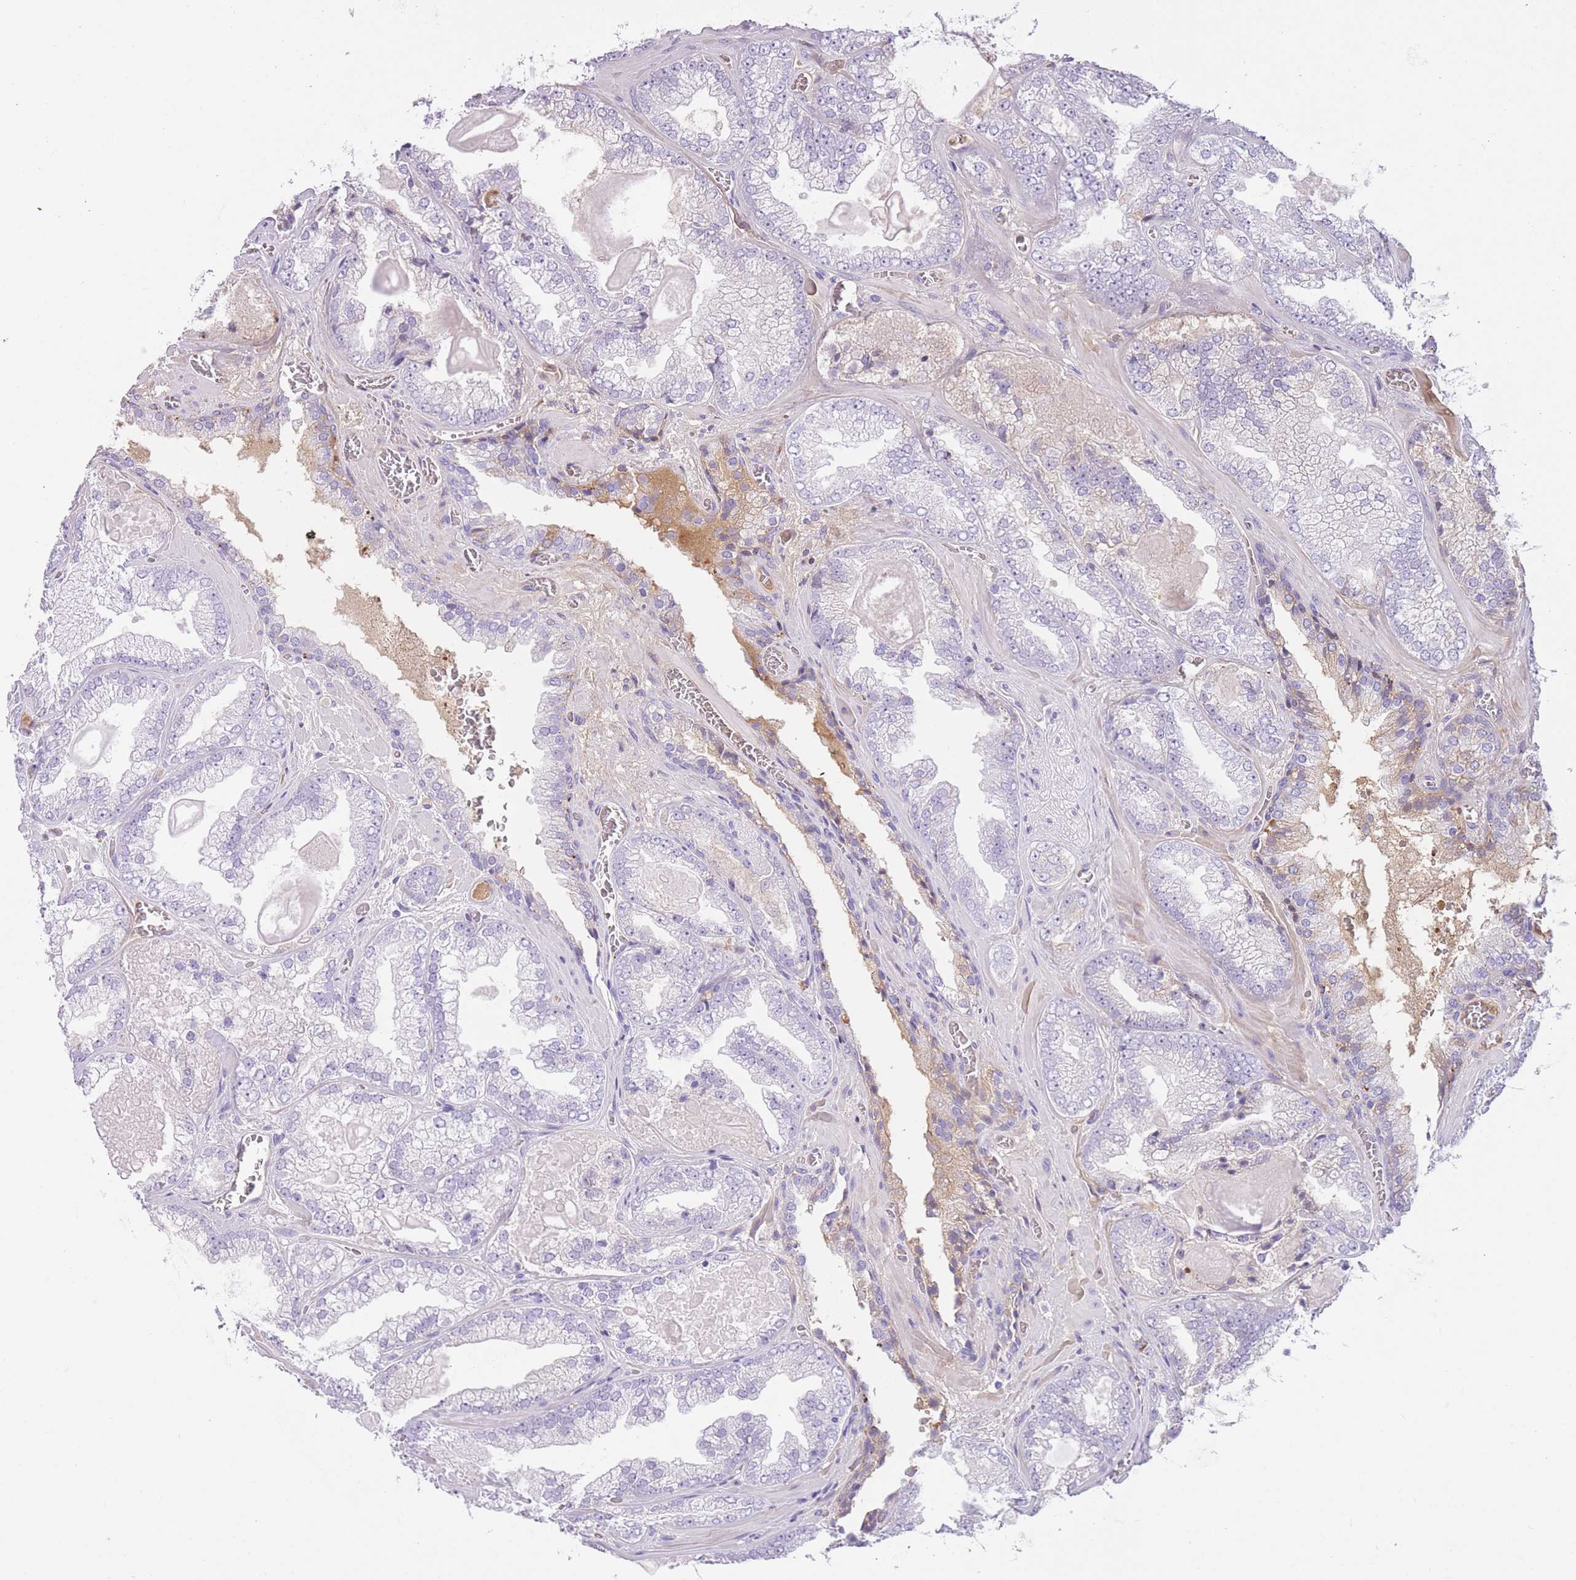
{"staining": {"intensity": "negative", "quantity": "none", "location": "none"}, "tissue": "prostate cancer", "cell_type": "Tumor cells", "image_type": "cancer", "snomed": [{"axis": "morphology", "description": "Adenocarcinoma, Low grade"}, {"axis": "topography", "description": "Prostate"}], "caption": "Tumor cells show no significant protein staining in prostate cancer (adenocarcinoma (low-grade)).", "gene": "GNAT1", "patient": {"sex": "male", "age": 57}}